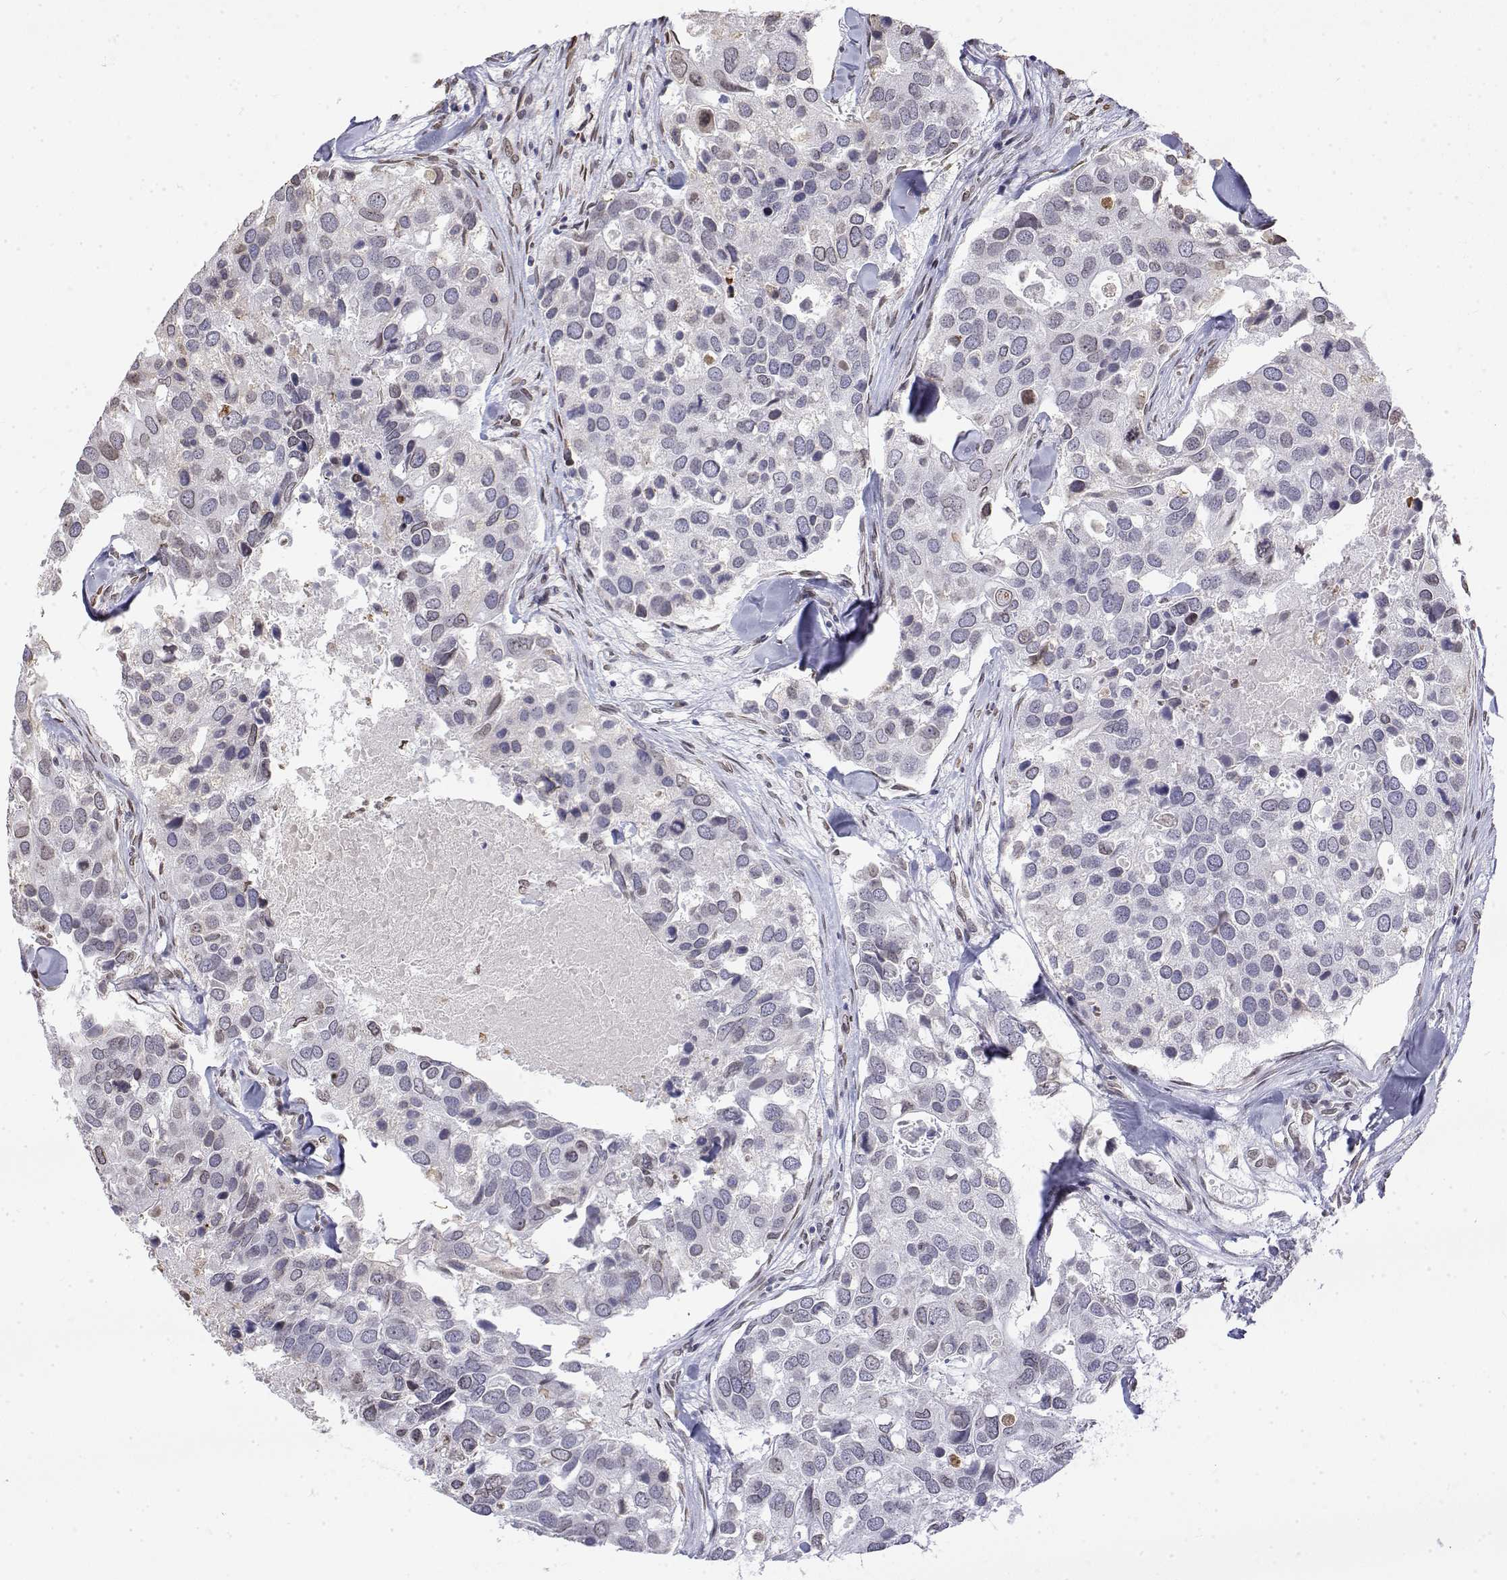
{"staining": {"intensity": "negative", "quantity": "none", "location": "none"}, "tissue": "breast cancer", "cell_type": "Tumor cells", "image_type": "cancer", "snomed": [{"axis": "morphology", "description": "Duct carcinoma"}, {"axis": "topography", "description": "Breast"}], "caption": "A high-resolution photomicrograph shows immunohistochemistry (IHC) staining of infiltrating ductal carcinoma (breast), which displays no significant staining in tumor cells. (DAB (3,3'-diaminobenzidine) immunohistochemistry (IHC) with hematoxylin counter stain).", "gene": "ZNF532", "patient": {"sex": "female", "age": 83}}